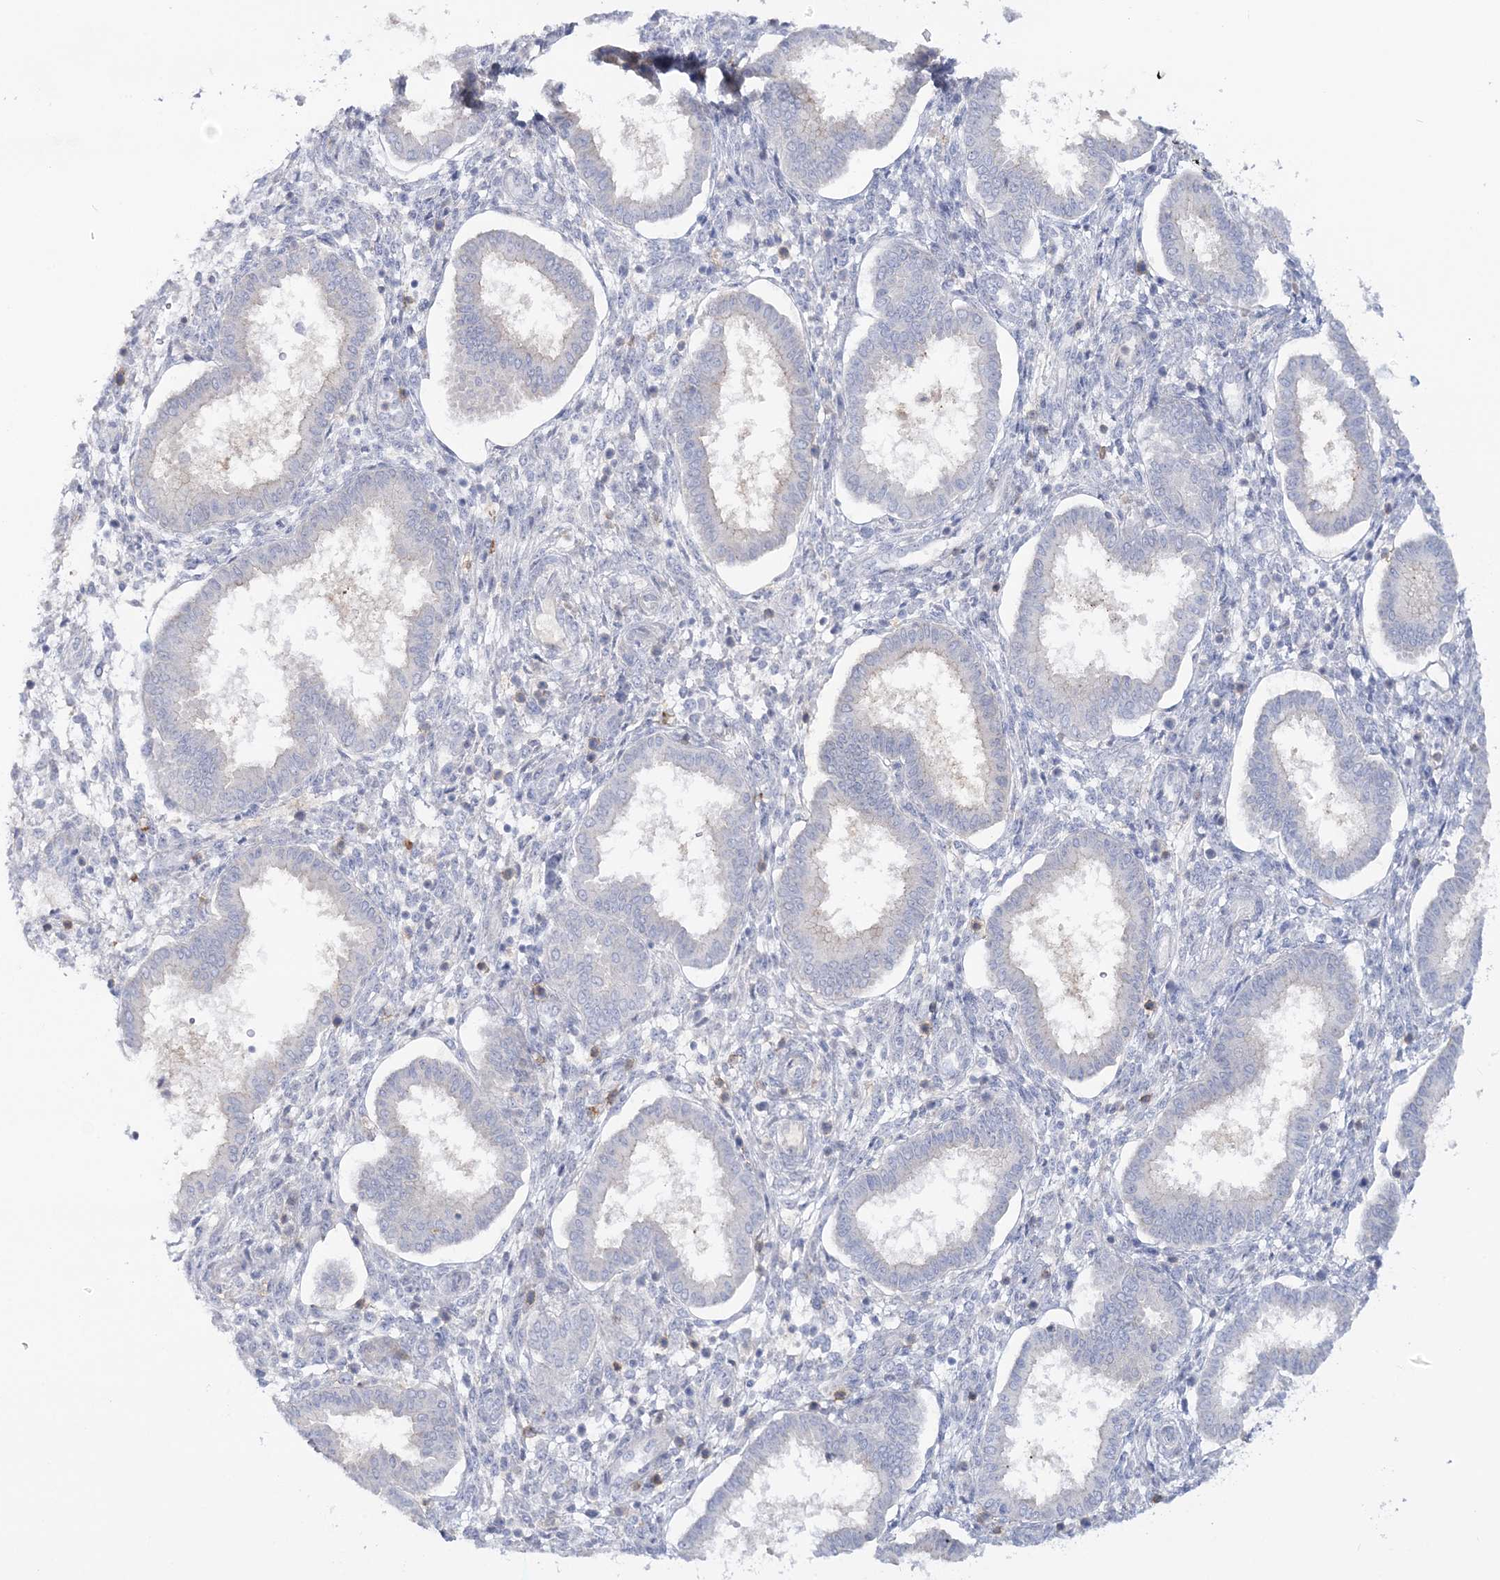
{"staining": {"intensity": "negative", "quantity": "none", "location": "none"}, "tissue": "endometrium", "cell_type": "Cells in endometrial stroma", "image_type": "normal", "snomed": [{"axis": "morphology", "description": "Normal tissue, NOS"}, {"axis": "topography", "description": "Endometrium"}], "caption": "Immunohistochemistry photomicrograph of benign endometrium: human endometrium stained with DAB (3,3'-diaminobenzidine) demonstrates no significant protein expression in cells in endometrial stroma.", "gene": "WDSUB1", "patient": {"sex": "female", "age": 24}}